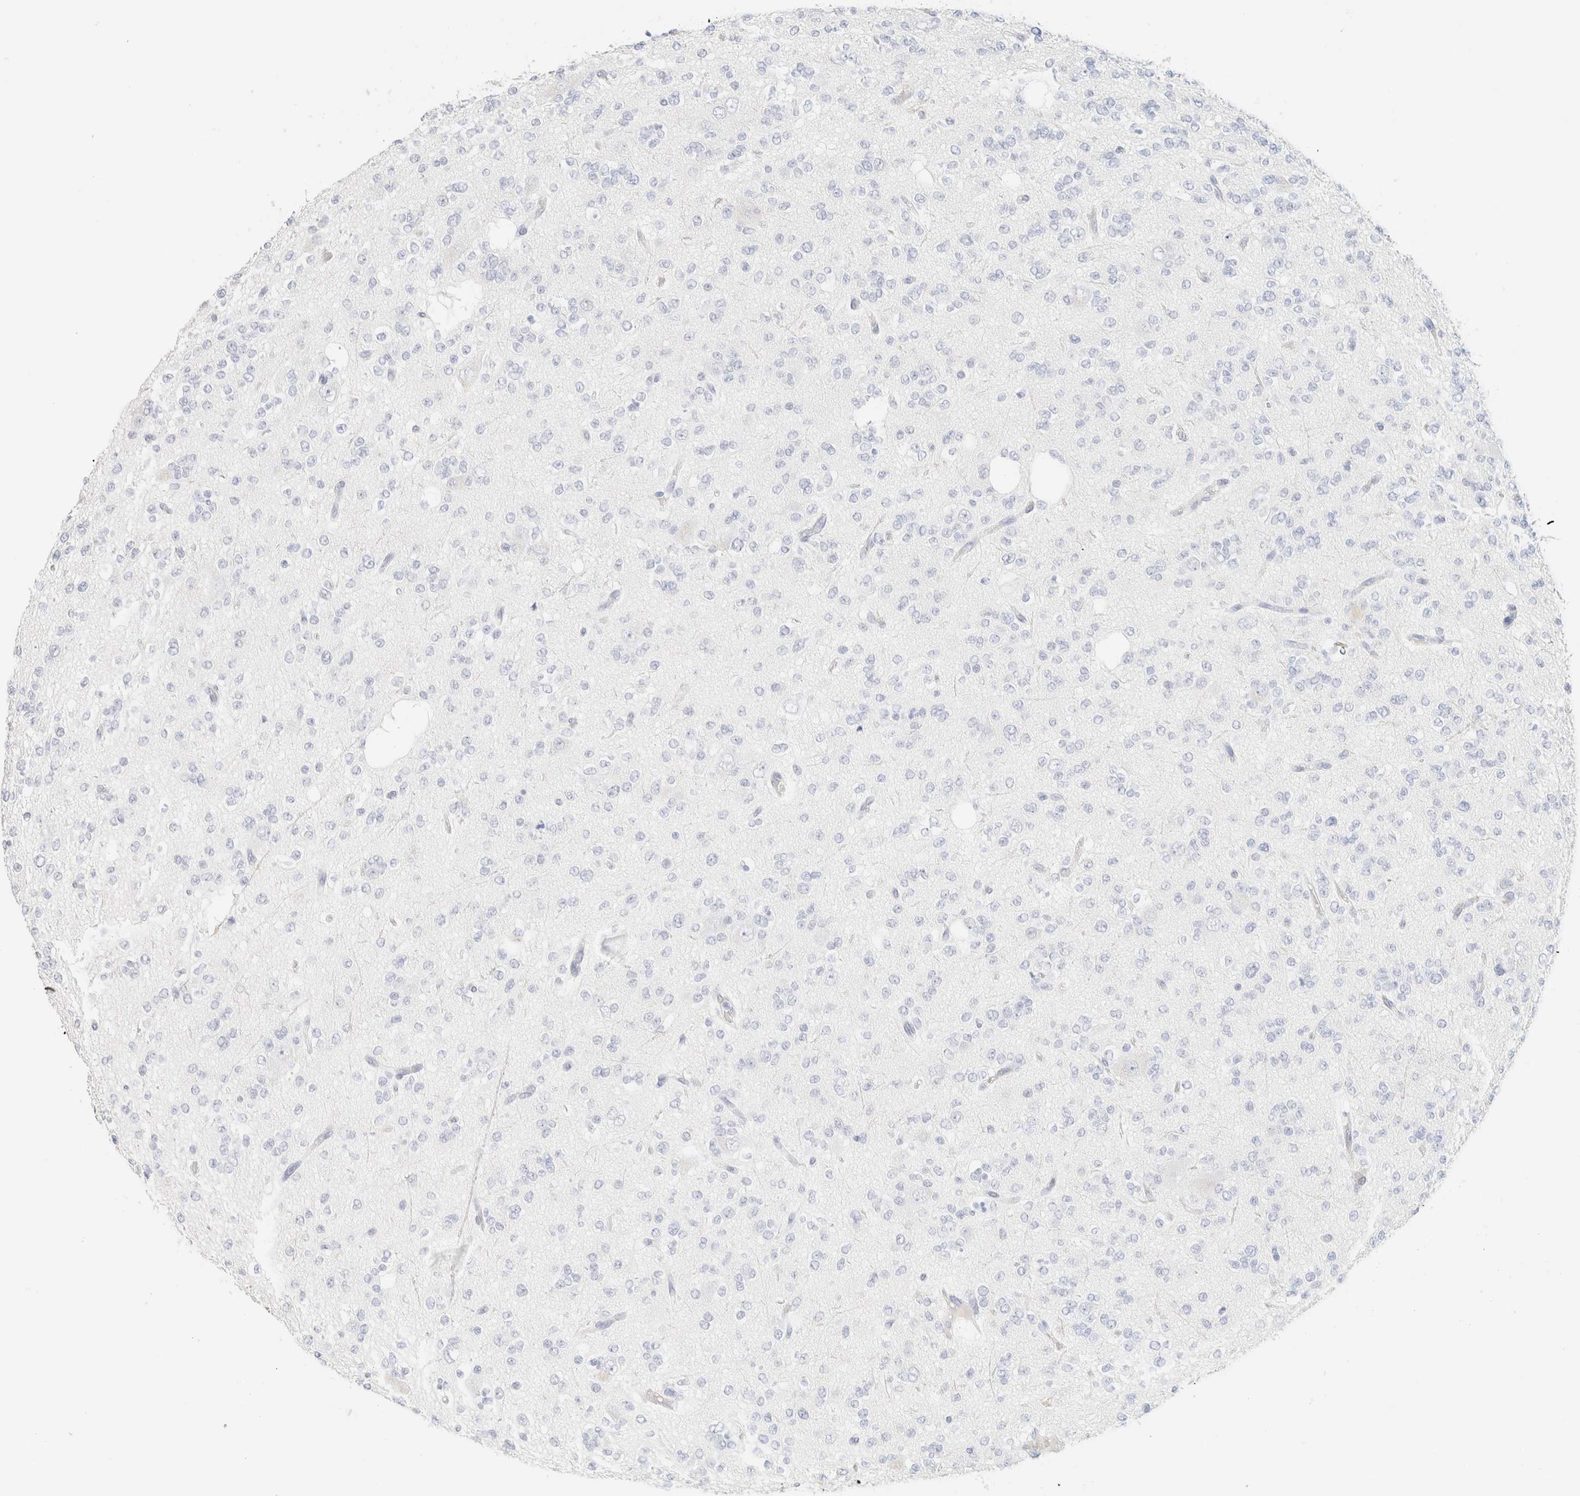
{"staining": {"intensity": "negative", "quantity": "none", "location": "none"}, "tissue": "glioma", "cell_type": "Tumor cells", "image_type": "cancer", "snomed": [{"axis": "morphology", "description": "Glioma, malignant, Low grade"}, {"axis": "topography", "description": "Brain"}], "caption": "This is a photomicrograph of immunohistochemistry staining of glioma, which shows no expression in tumor cells.", "gene": "IKZF3", "patient": {"sex": "male", "age": 38}}